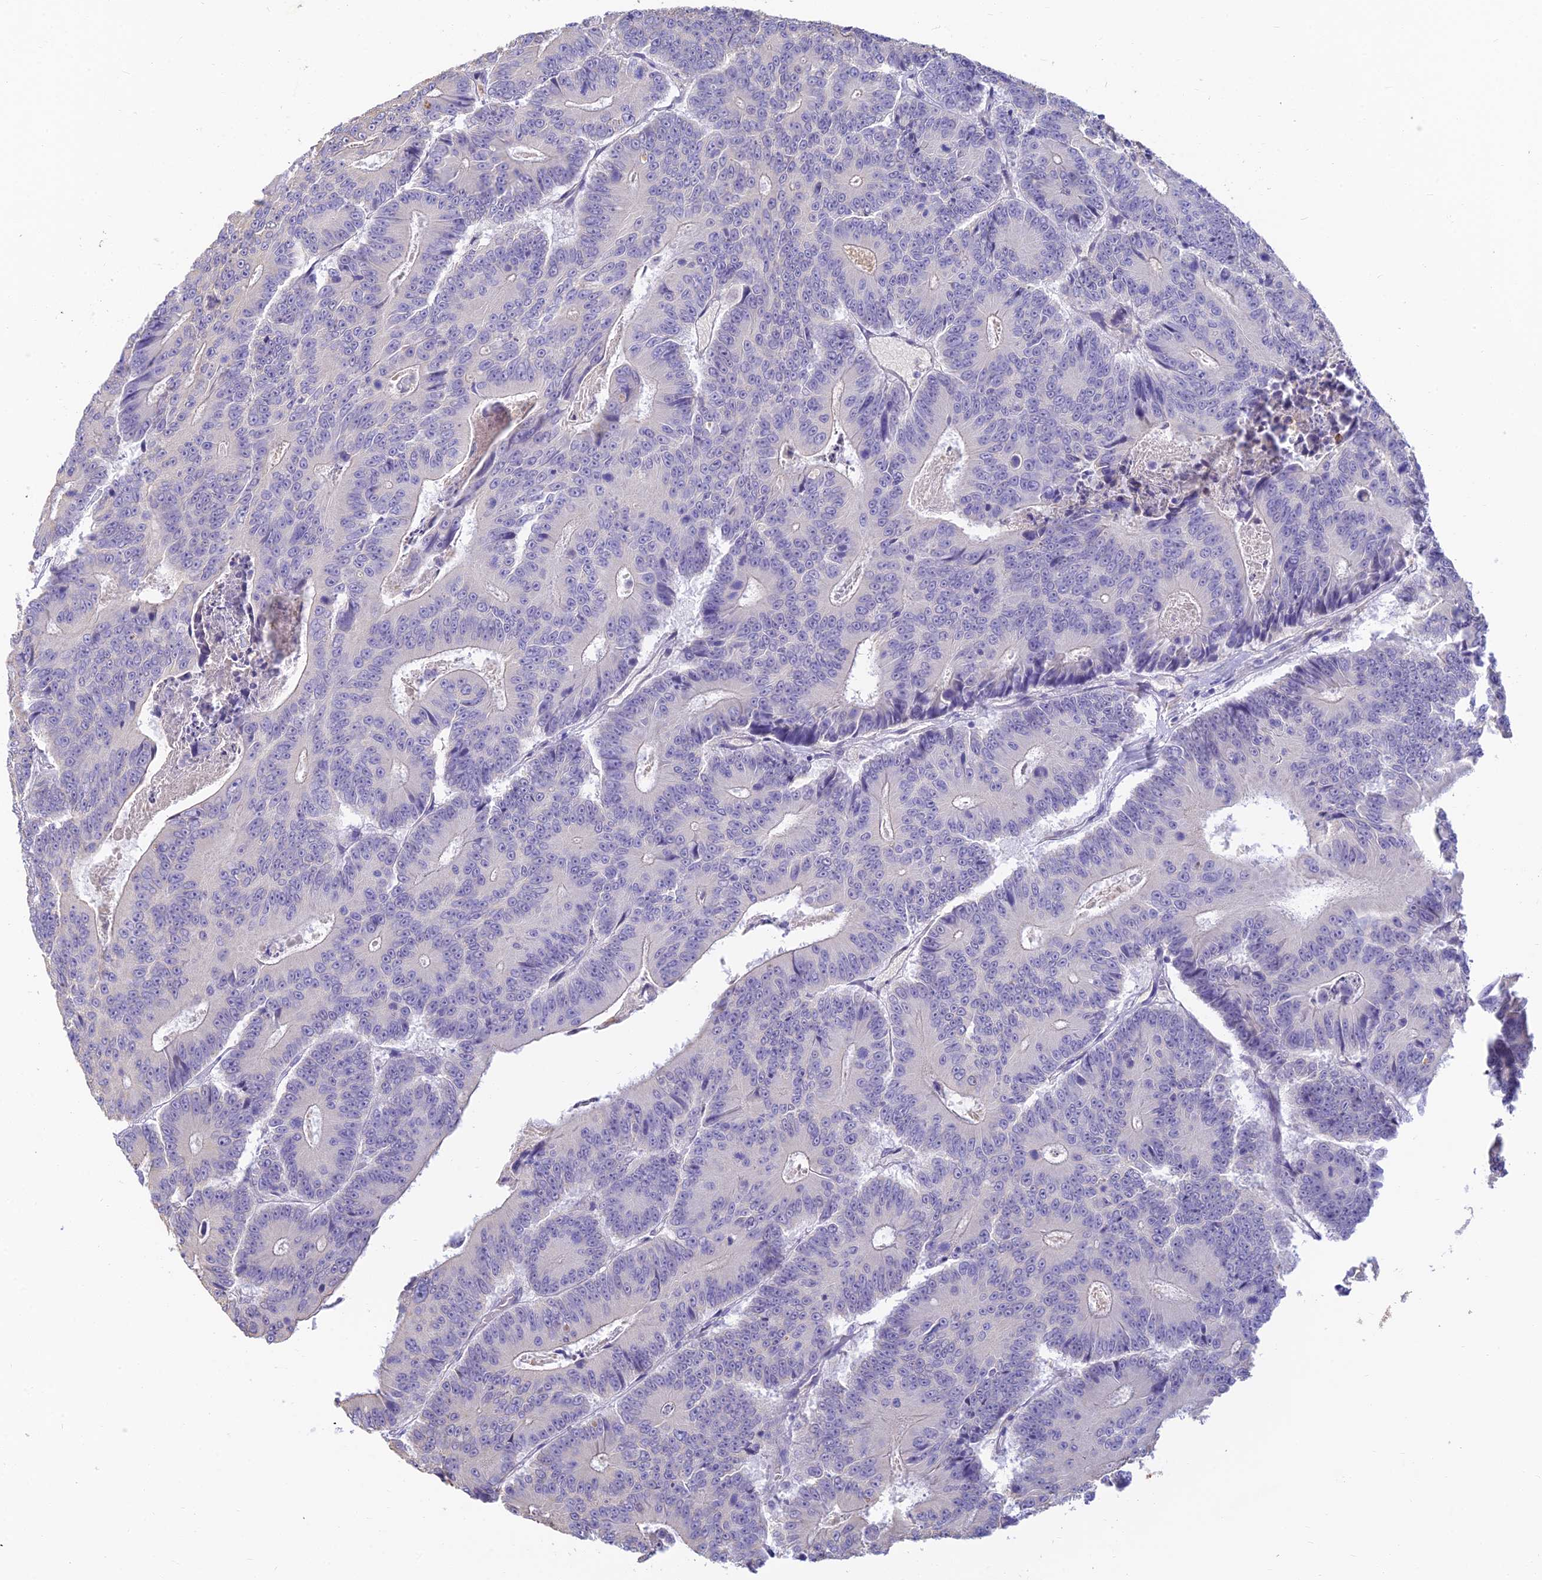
{"staining": {"intensity": "negative", "quantity": "none", "location": "none"}, "tissue": "colorectal cancer", "cell_type": "Tumor cells", "image_type": "cancer", "snomed": [{"axis": "morphology", "description": "Adenocarcinoma, NOS"}, {"axis": "topography", "description": "Colon"}], "caption": "A histopathology image of colorectal adenocarcinoma stained for a protein displays no brown staining in tumor cells.", "gene": "INTS13", "patient": {"sex": "male", "age": 83}}